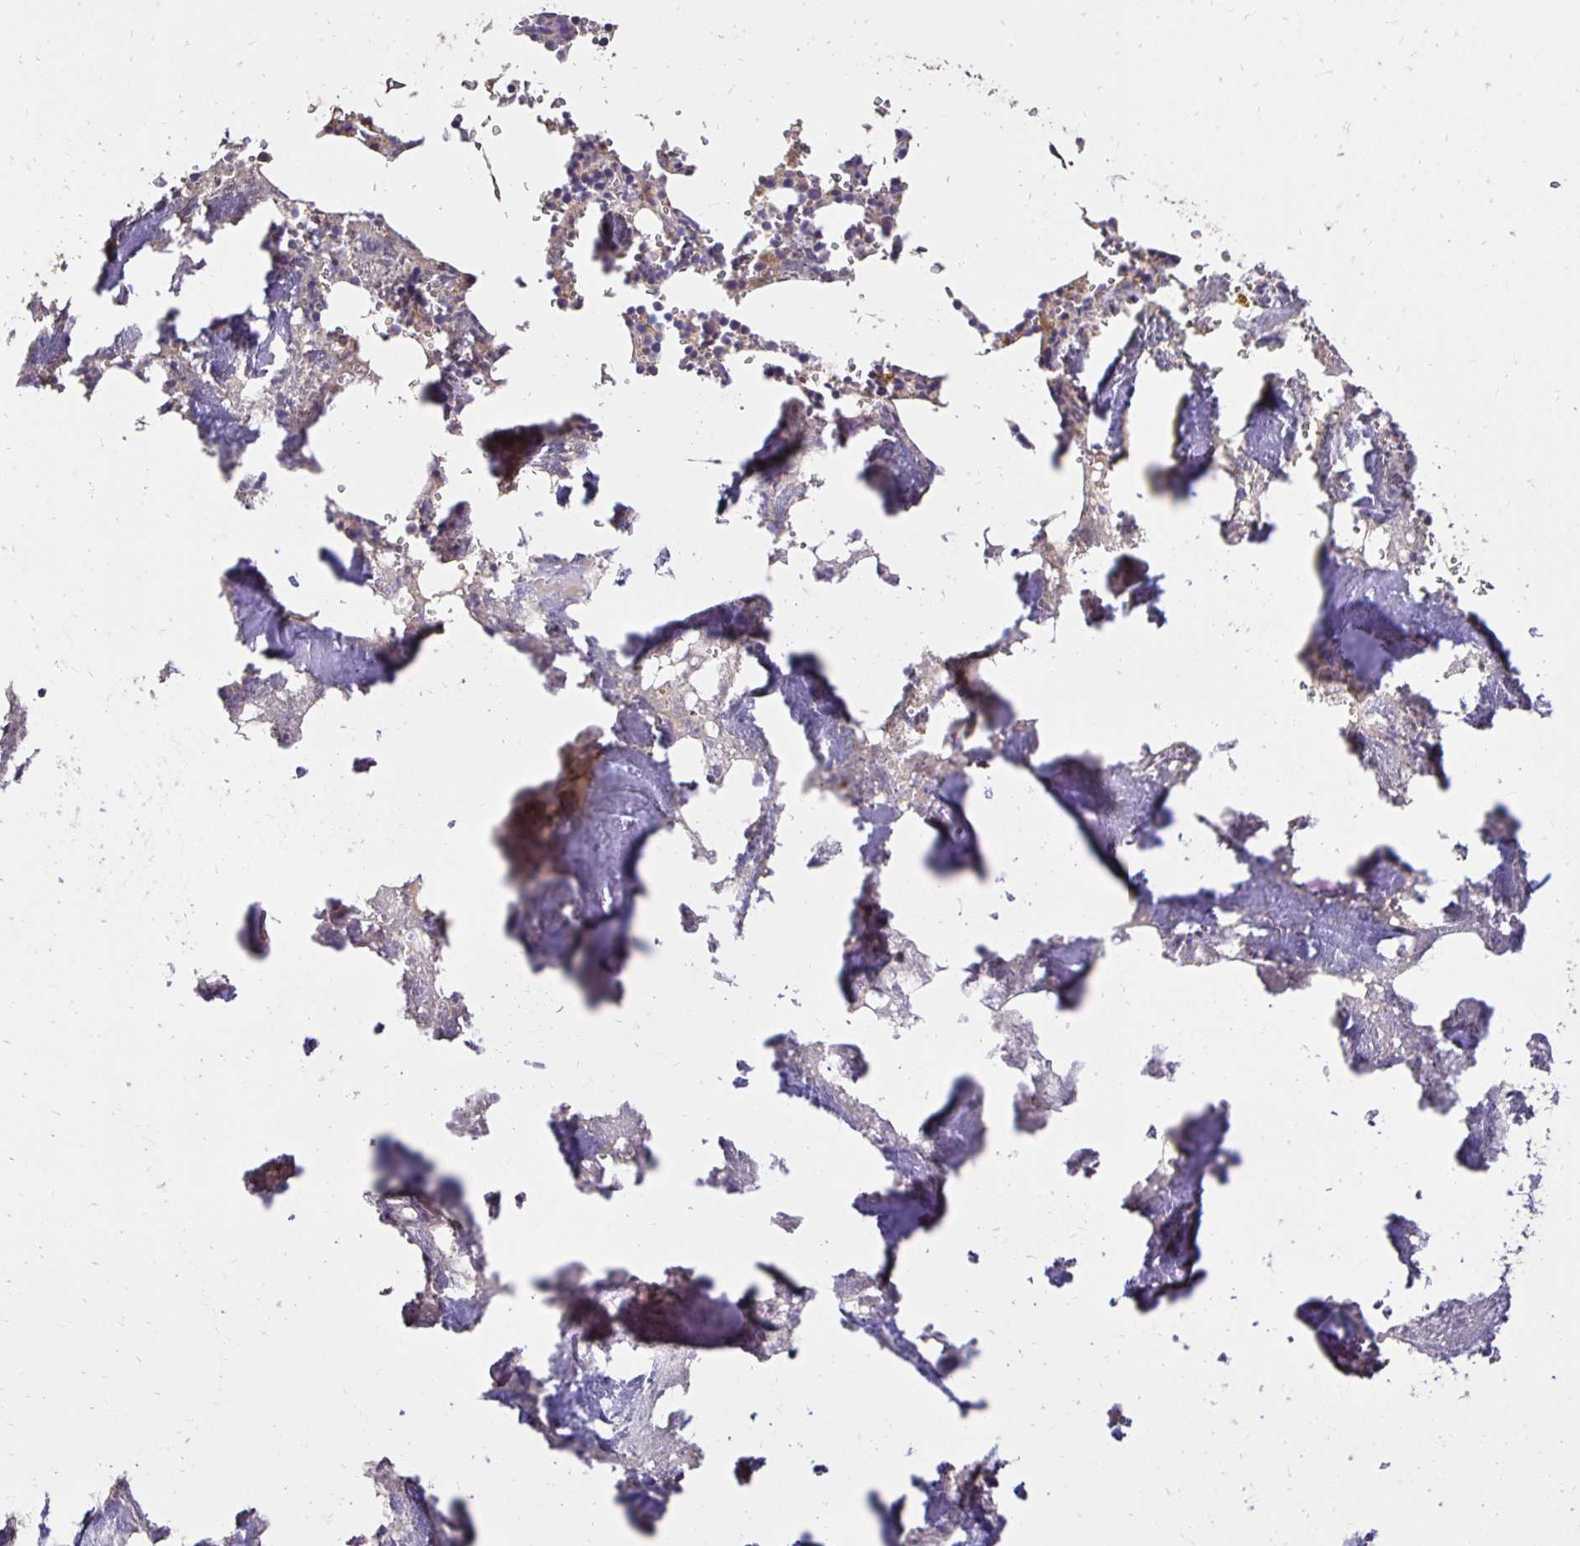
{"staining": {"intensity": "weak", "quantity": "<25%", "location": "cytoplasmic/membranous"}, "tissue": "bone marrow", "cell_type": "Hematopoietic cells", "image_type": "normal", "snomed": [{"axis": "morphology", "description": "Normal tissue, NOS"}, {"axis": "topography", "description": "Bone marrow"}], "caption": "Hematopoietic cells show no significant protein positivity in unremarkable bone marrow. The staining is performed using DAB (3,3'-diaminobenzidine) brown chromogen with nuclei counter-stained in using hematoxylin.", "gene": "PNPLA3", "patient": {"sex": "male", "age": 54}}